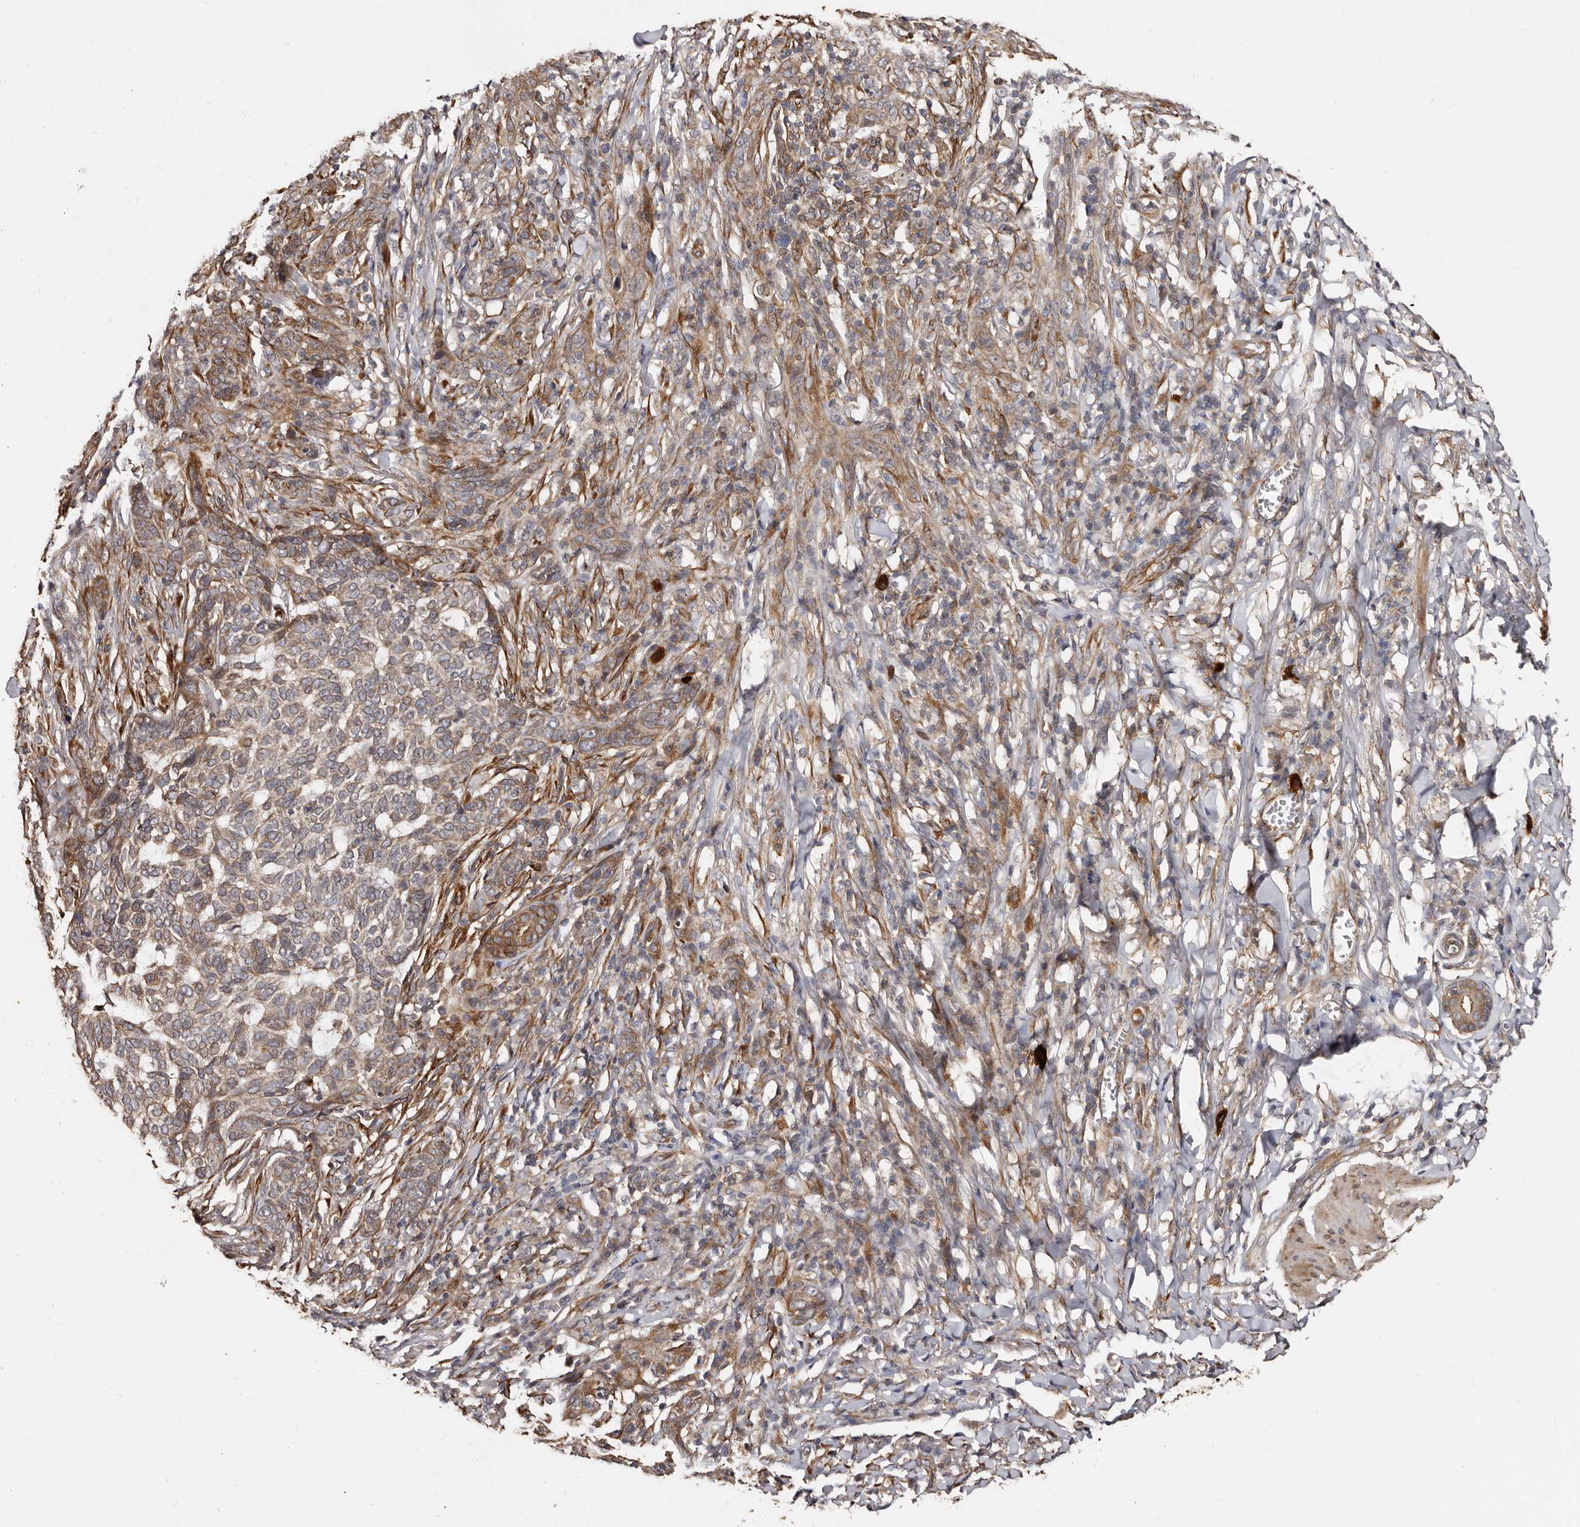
{"staining": {"intensity": "weak", "quantity": ">75%", "location": "cytoplasmic/membranous"}, "tissue": "skin cancer", "cell_type": "Tumor cells", "image_type": "cancer", "snomed": [{"axis": "morphology", "description": "Basal cell carcinoma"}, {"axis": "topography", "description": "Skin"}], "caption": "Immunohistochemical staining of human skin cancer displays weak cytoplasmic/membranous protein staining in approximately >75% of tumor cells.", "gene": "TBC1D22B", "patient": {"sex": "male", "age": 85}}